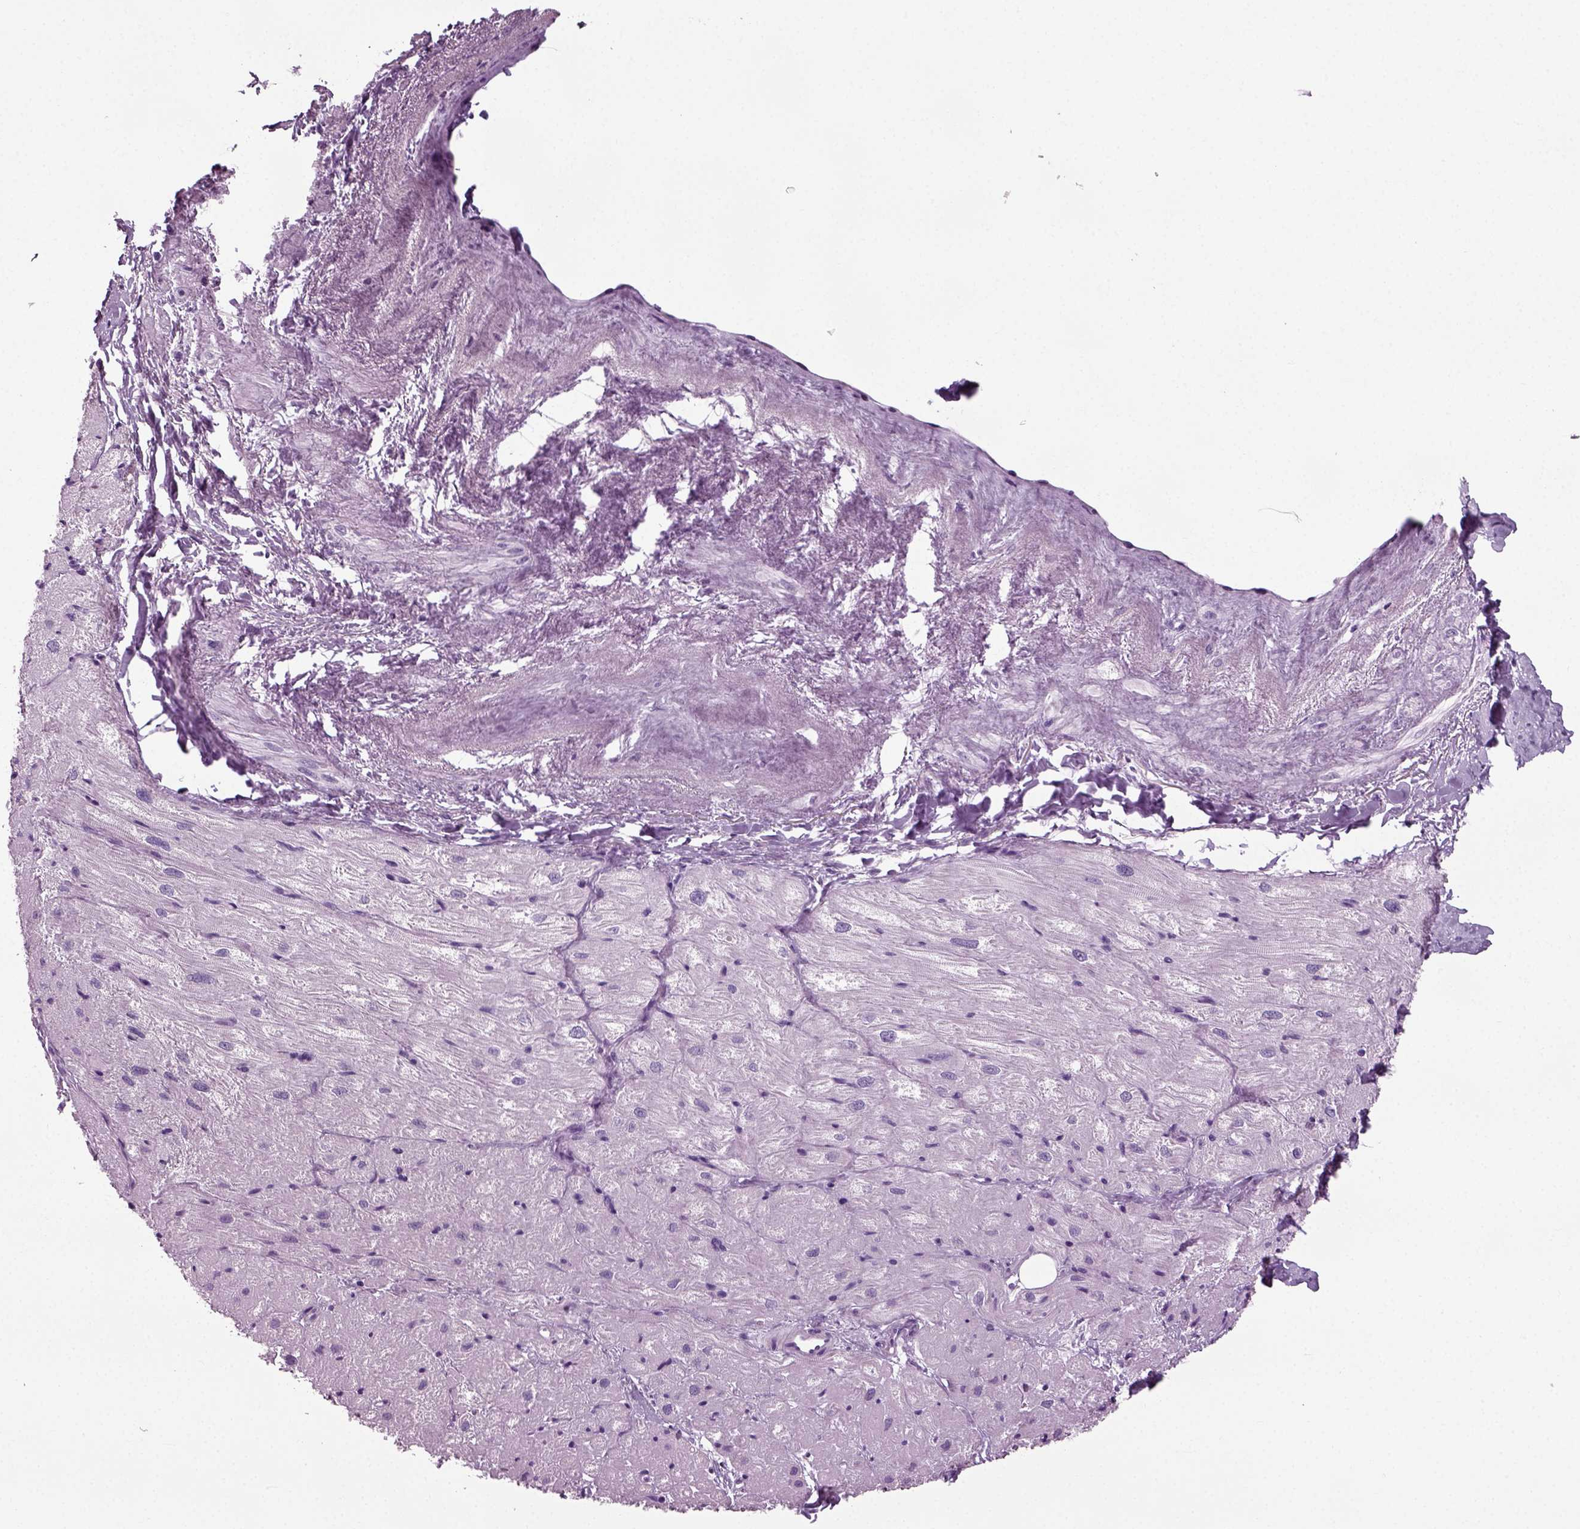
{"staining": {"intensity": "negative", "quantity": "none", "location": "none"}, "tissue": "heart muscle", "cell_type": "Cardiomyocytes", "image_type": "normal", "snomed": [{"axis": "morphology", "description": "Normal tissue, NOS"}, {"axis": "topography", "description": "Heart"}], "caption": "A high-resolution photomicrograph shows immunohistochemistry (IHC) staining of unremarkable heart muscle, which shows no significant expression in cardiomyocytes. (Brightfield microscopy of DAB (3,3'-diaminobenzidine) immunohistochemistry (IHC) at high magnification).", "gene": "PRLH", "patient": {"sex": "male", "age": 57}}